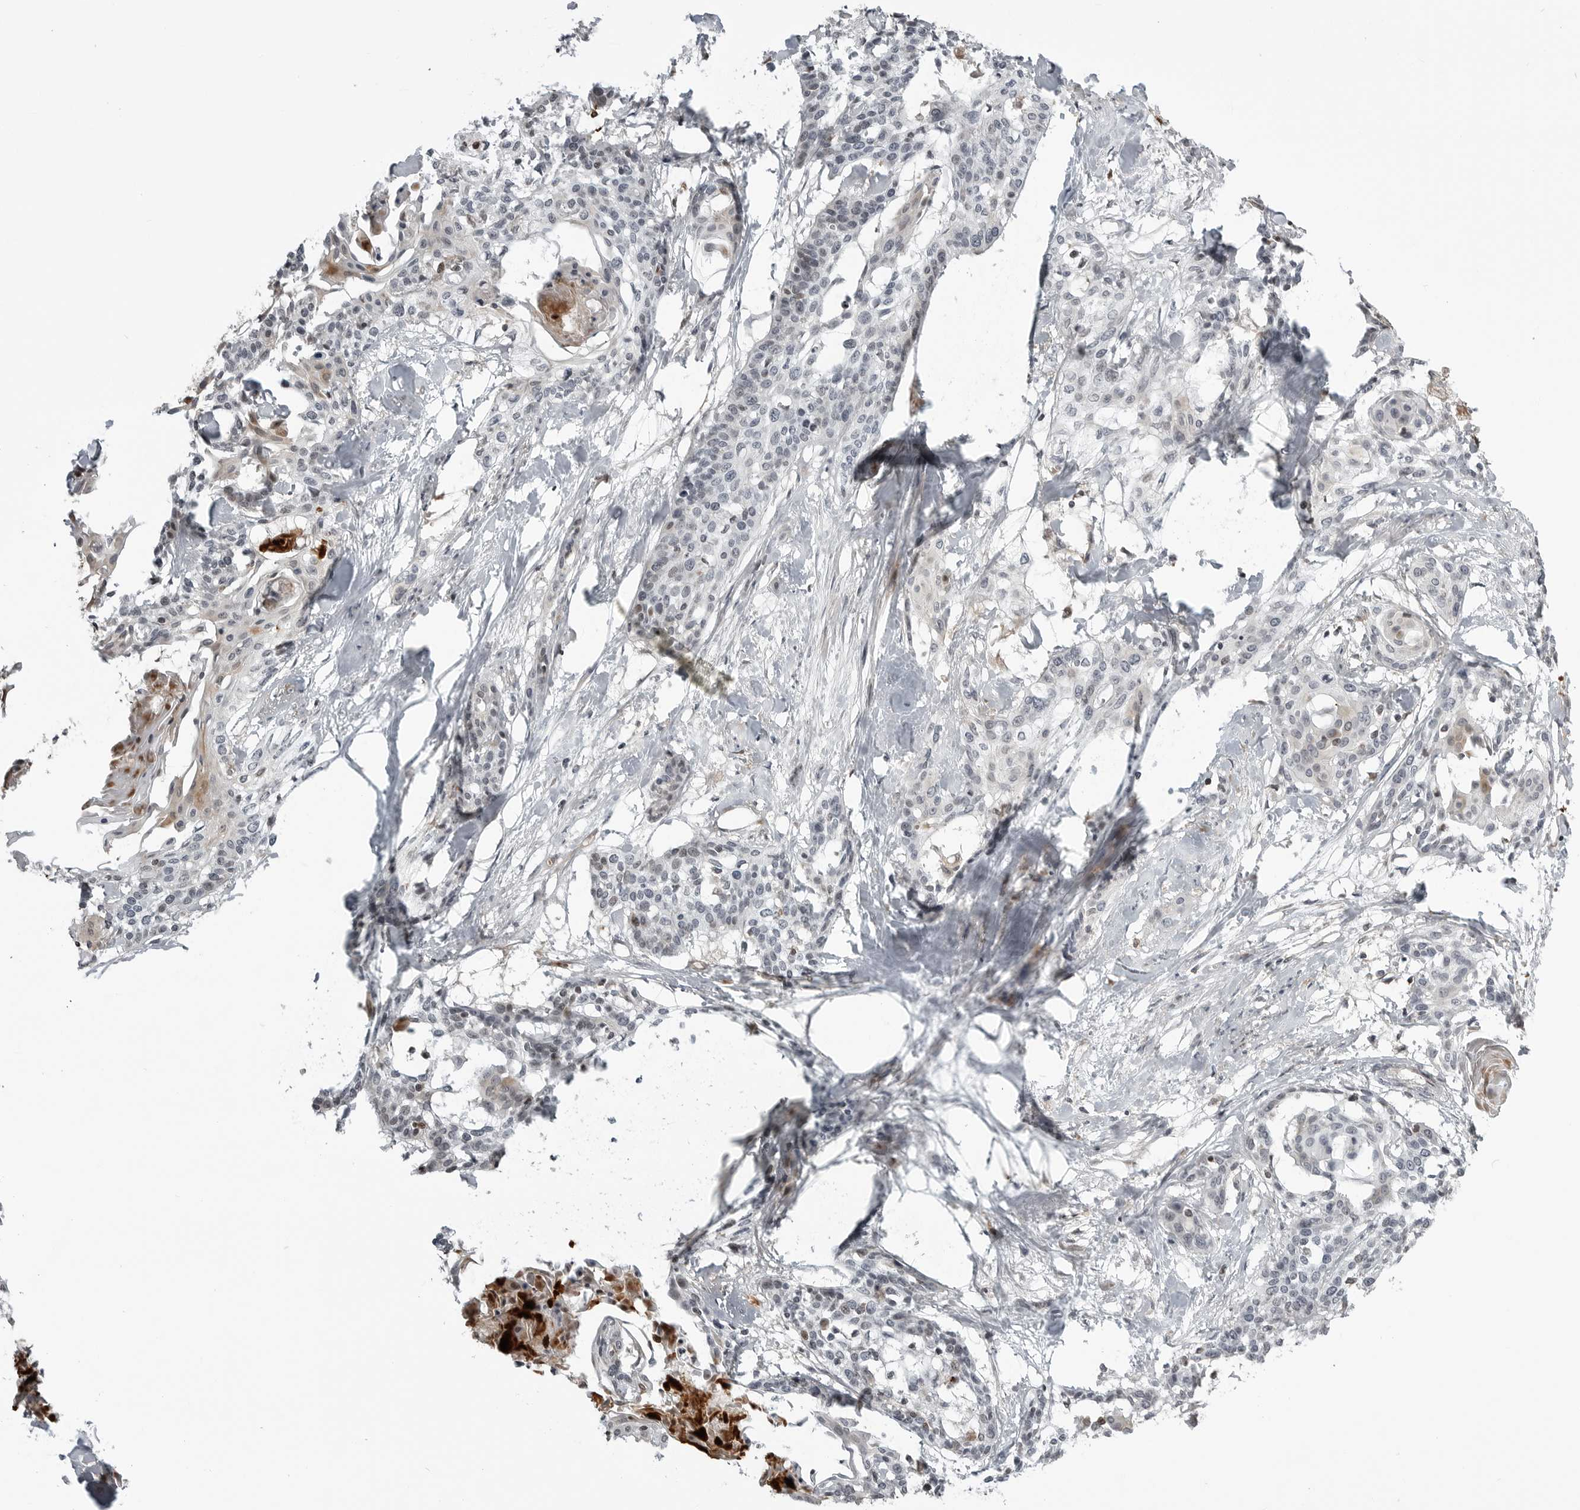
{"staining": {"intensity": "negative", "quantity": "none", "location": "none"}, "tissue": "cervical cancer", "cell_type": "Tumor cells", "image_type": "cancer", "snomed": [{"axis": "morphology", "description": "Squamous cell carcinoma, NOS"}, {"axis": "topography", "description": "Cervix"}], "caption": "Tumor cells show no significant staining in cervical squamous cell carcinoma.", "gene": "CXCR5", "patient": {"sex": "female", "age": 57}}